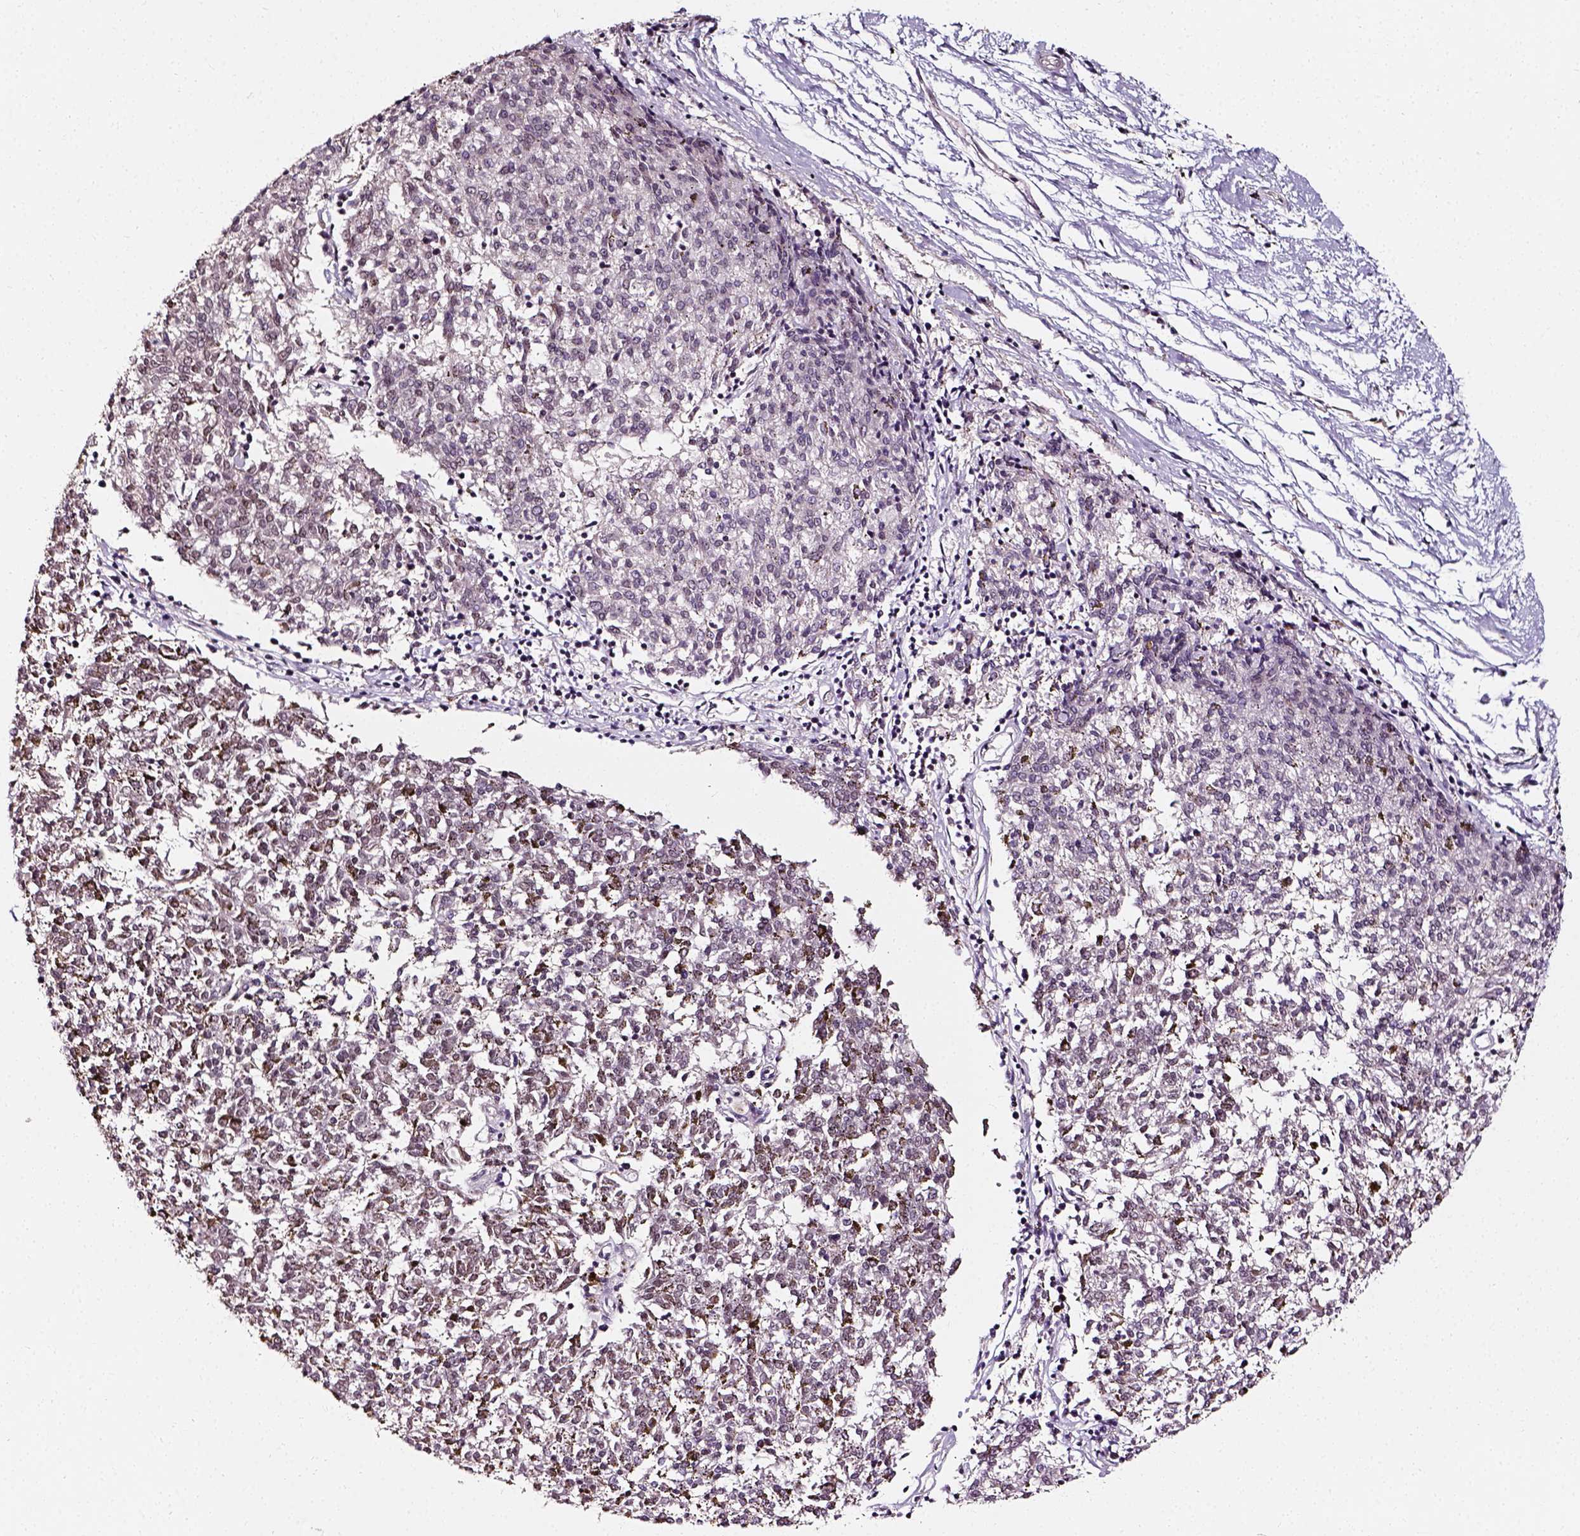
{"staining": {"intensity": "weak", "quantity": "25%-75%", "location": "nuclear"}, "tissue": "melanoma", "cell_type": "Tumor cells", "image_type": "cancer", "snomed": [{"axis": "morphology", "description": "Malignant melanoma, NOS"}, {"axis": "topography", "description": "Skin"}], "caption": "This histopathology image exhibits malignant melanoma stained with immunohistochemistry to label a protein in brown. The nuclear of tumor cells show weak positivity for the protein. Nuclei are counter-stained blue.", "gene": "NACC1", "patient": {"sex": "female", "age": 72}}